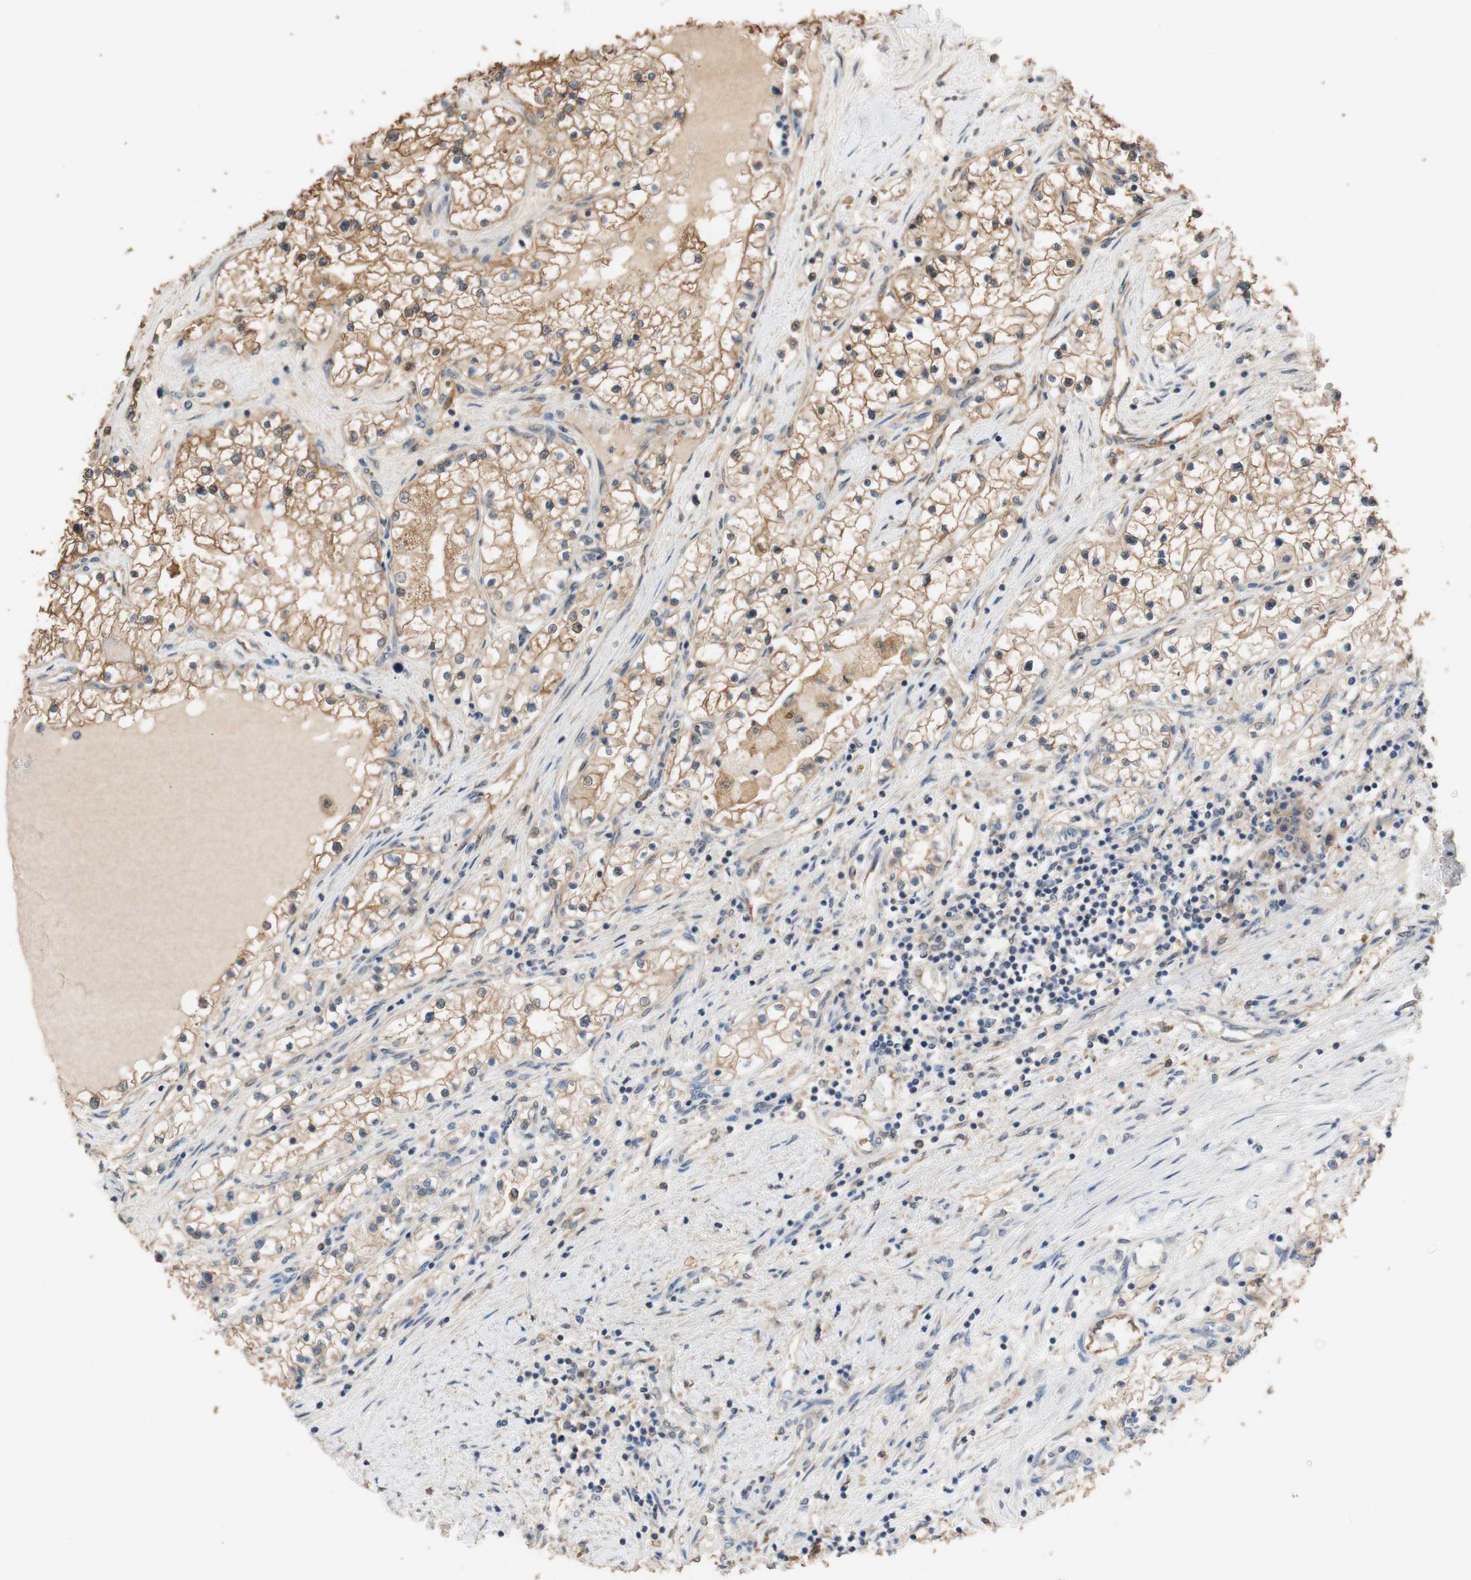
{"staining": {"intensity": "moderate", "quantity": ">75%", "location": "cytoplasmic/membranous"}, "tissue": "renal cancer", "cell_type": "Tumor cells", "image_type": "cancer", "snomed": [{"axis": "morphology", "description": "Adenocarcinoma, NOS"}, {"axis": "topography", "description": "Kidney"}], "caption": "A medium amount of moderate cytoplasmic/membranous positivity is identified in about >75% of tumor cells in renal cancer (adenocarcinoma) tissue.", "gene": "ALDH1A2", "patient": {"sex": "male", "age": 68}}